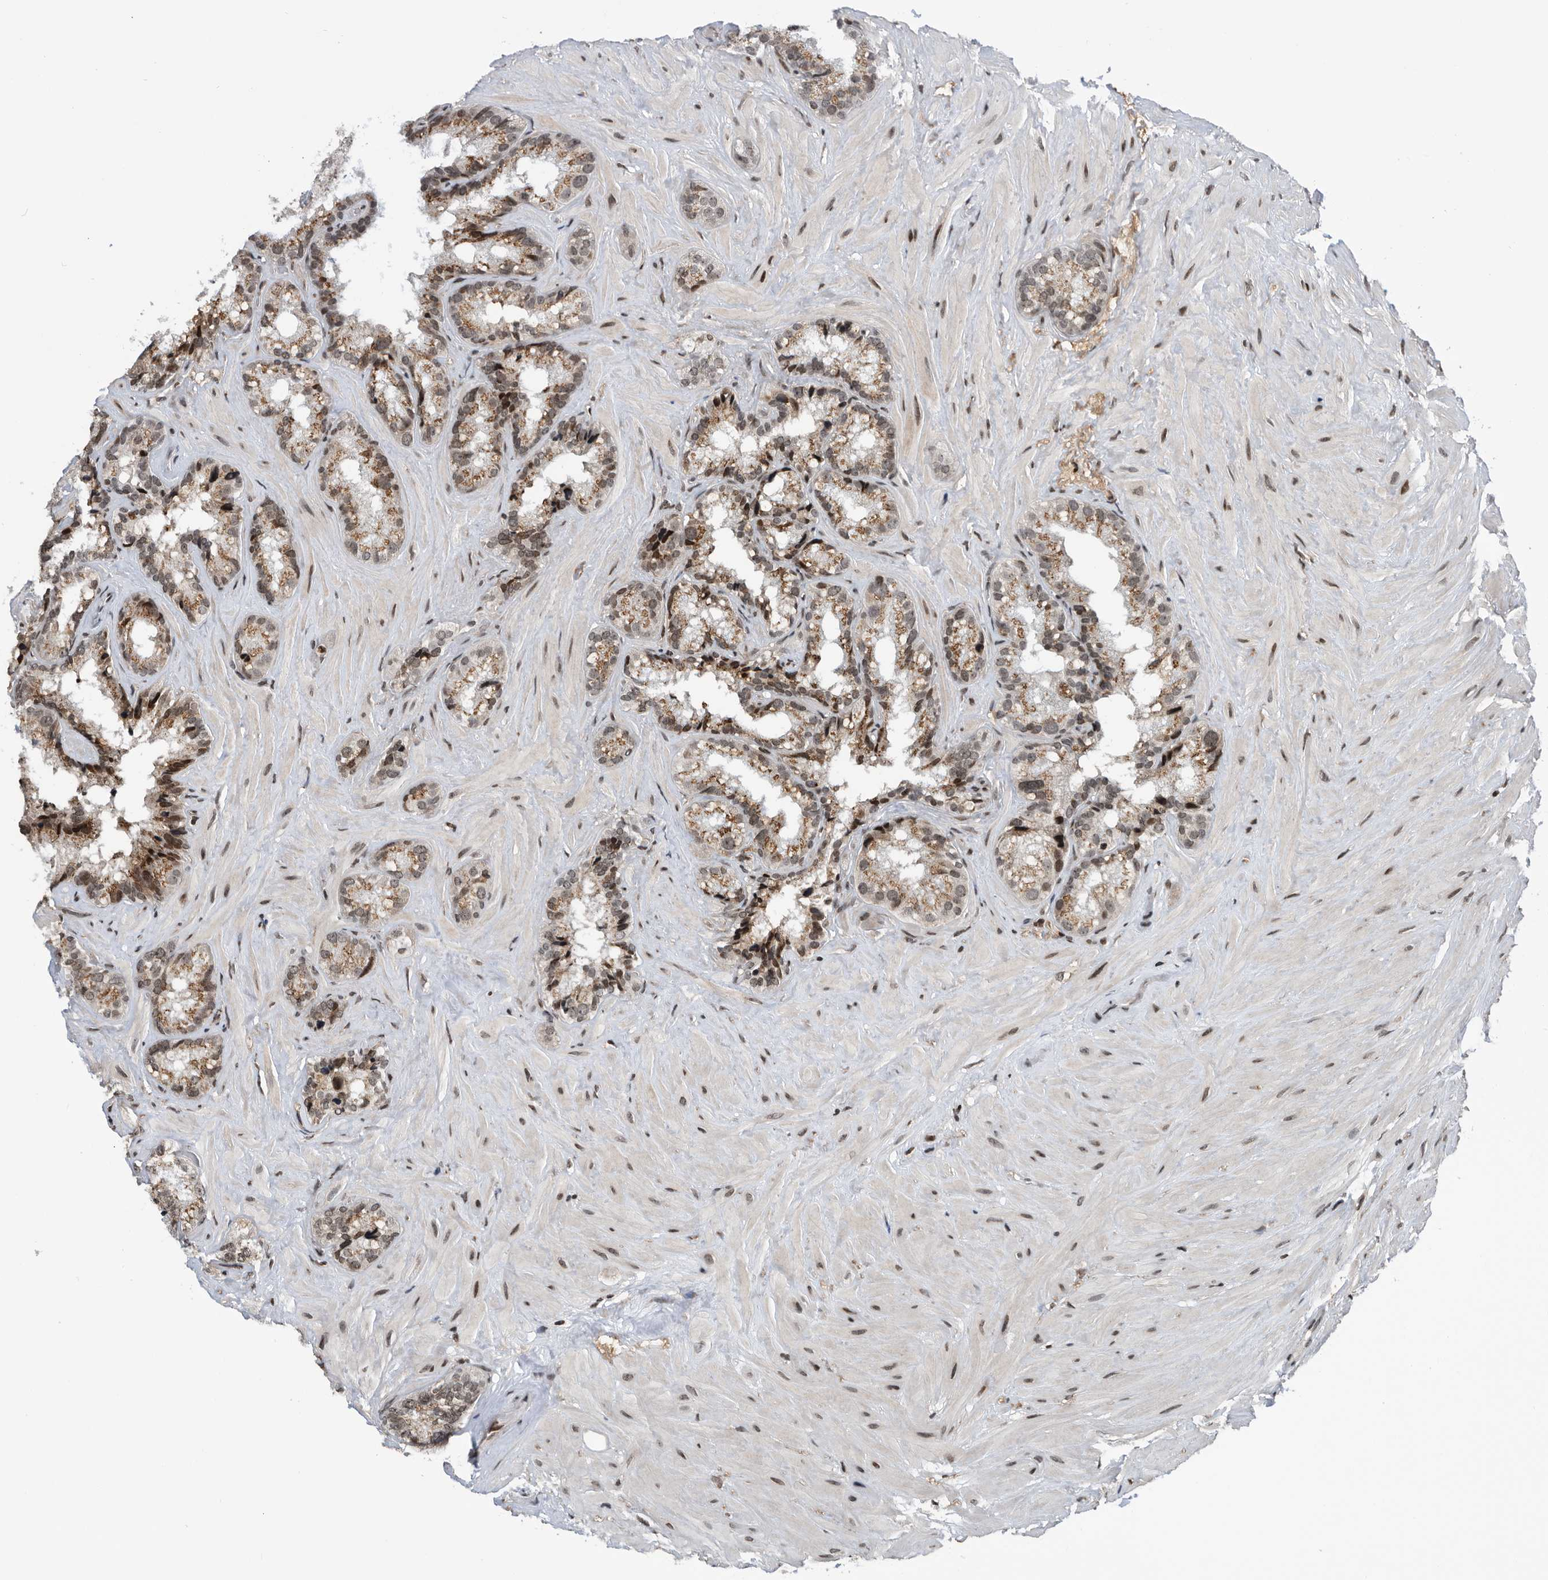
{"staining": {"intensity": "moderate", "quantity": ">75%", "location": "cytoplasmic/membranous,nuclear"}, "tissue": "seminal vesicle", "cell_type": "Glandular cells", "image_type": "normal", "snomed": [{"axis": "morphology", "description": "Normal tissue, NOS"}, {"axis": "topography", "description": "Prostate"}, {"axis": "topography", "description": "Seminal veicle"}], "caption": "Glandular cells display medium levels of moderate cytoplasmic/membranous,nuclear staining in approximately >75% of cells in benign seminal vesicle.", "gene": "SNRNP48", "patient": {"sex": "male", "age": 68}}